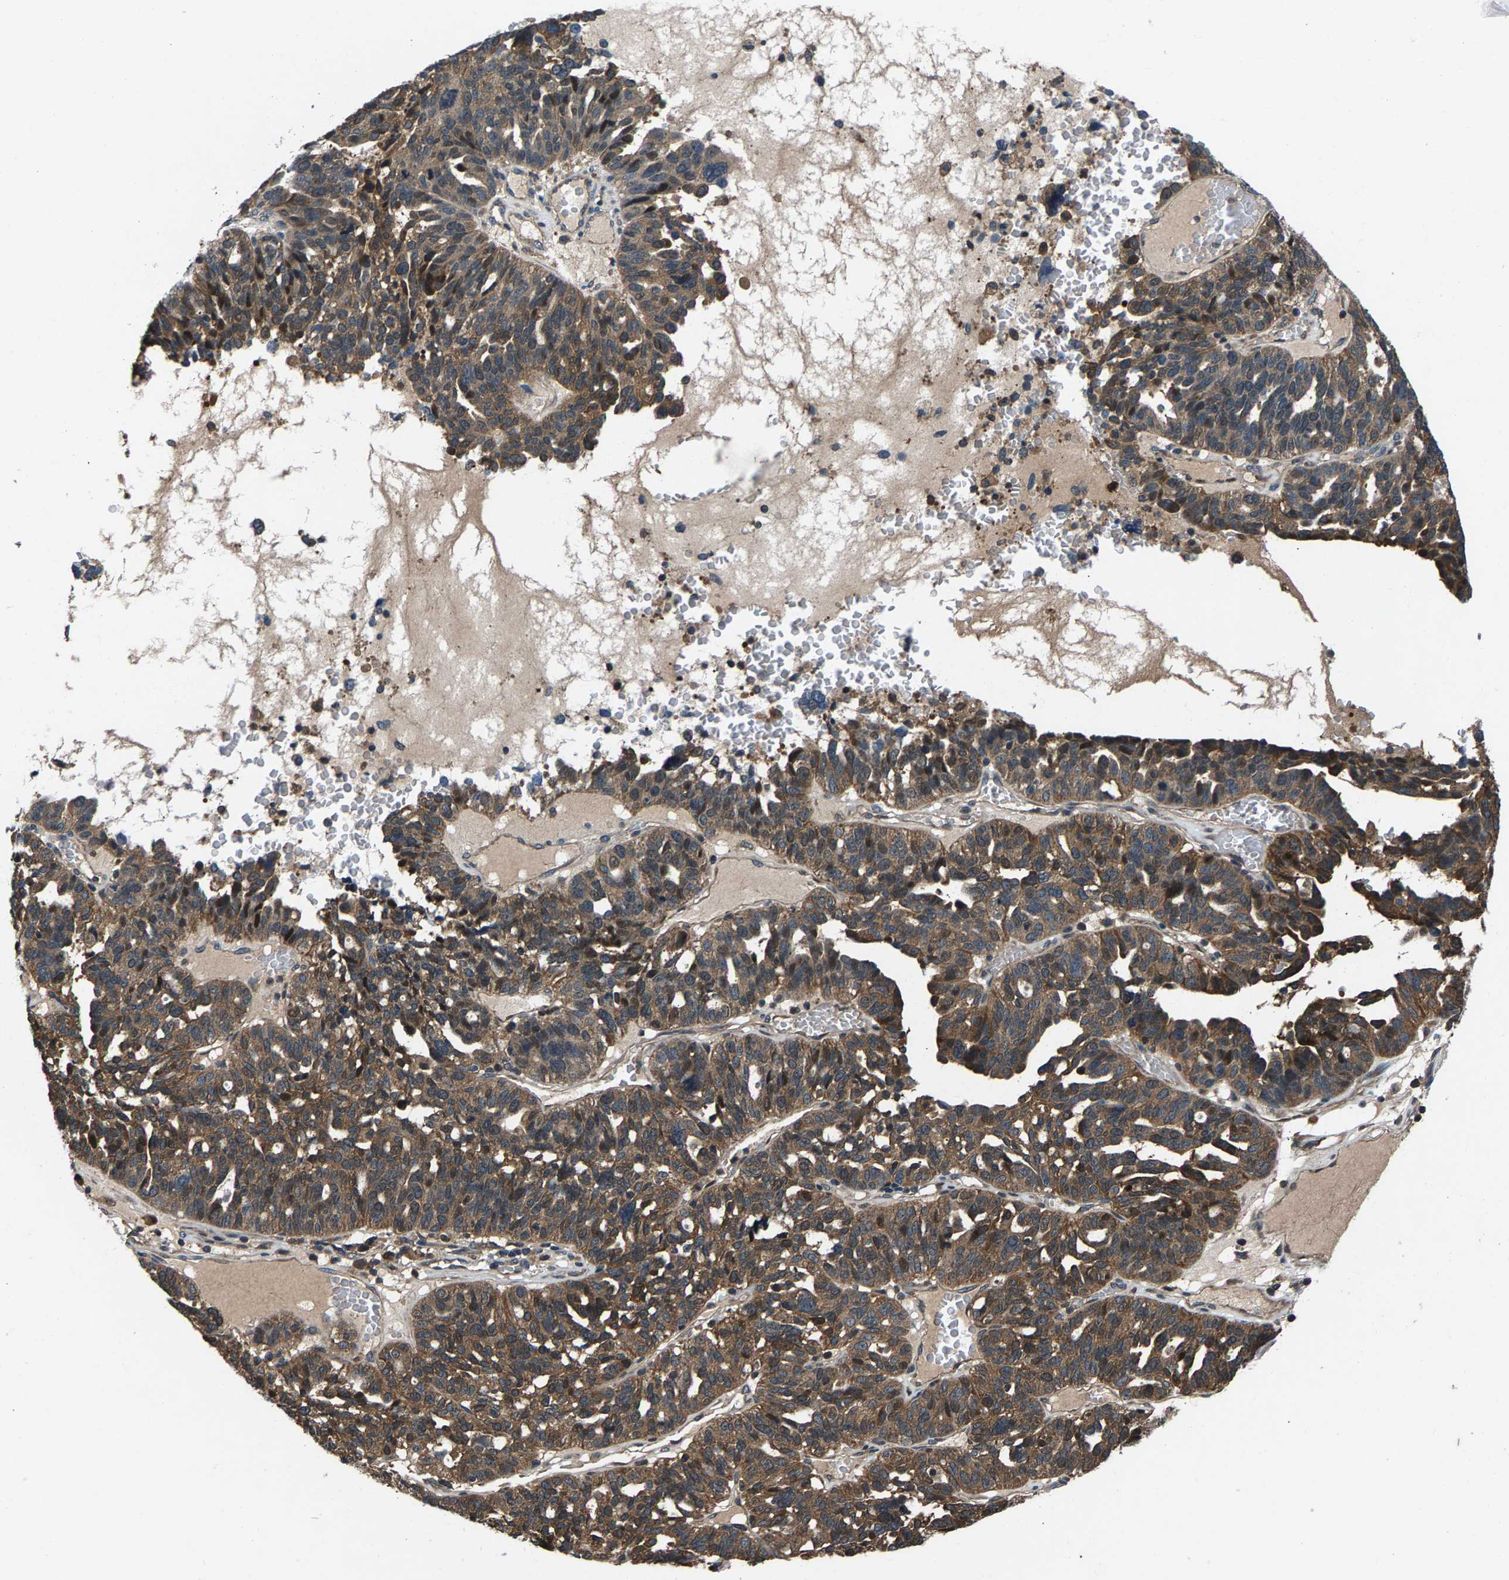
{"staining": {"intensity": "moderate", "quantity": ">75%", "location": "cytoplasmic/membranous"}, "tissue": "ovarian cancer", "cell_type": "Tumor cells", "image_type": "cancer", "snomed": [{"axis": "morphology", "description": "Cystadenocarcinoma, serous, NOS"}, {"axis": "topography", "description": "Ovary"}], "caption": "Tumor cells show medium levels of moderate cytoplasmic/membranous expression in about >75% of cells in ovarian cancer.", "gene": "FAM78A", "patient": {"sex": "female", "age": 59}}